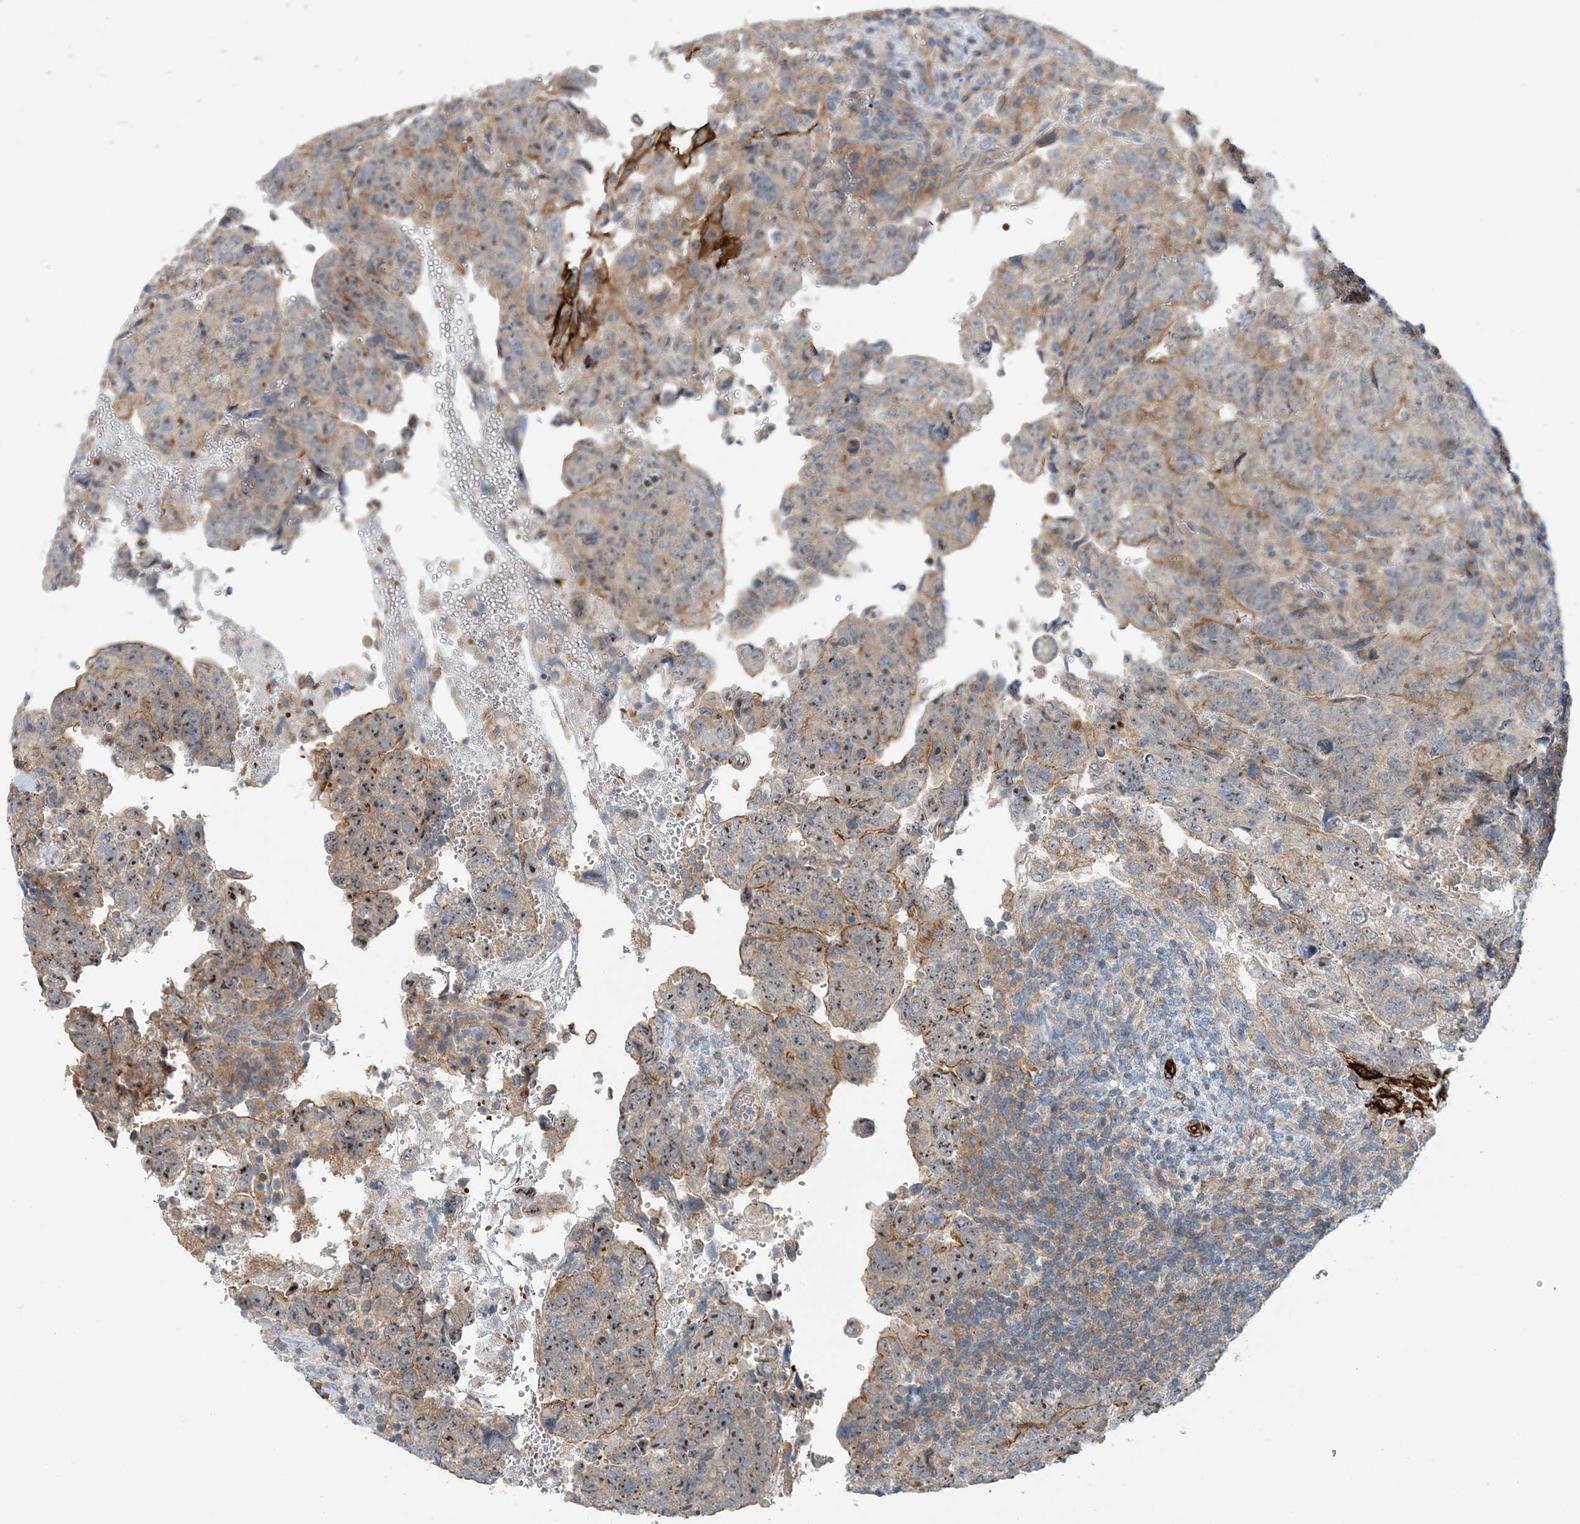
{"staining": {"intensity": "moderate", "quantity": "25%-75%", "location": "nuclear"}, "tissue": "testis cancer", "cell_type": "Tumor cells", "image_type": "cancer", "snomed": [{"axis": "morphology", "description": "Carcinoma, Embryonal, NOS"}, {"axis": "topography", "description": "Testis"}], "caption": "A photomicrograph showing moderate nuclear expression in approximately 25%-75% of tumor cells in embryonal carcinoma (testis), as visualized by brown immunohistochemical staining.", "gene": "TTI1", "patient": {"sex": "male", "age": 36}}